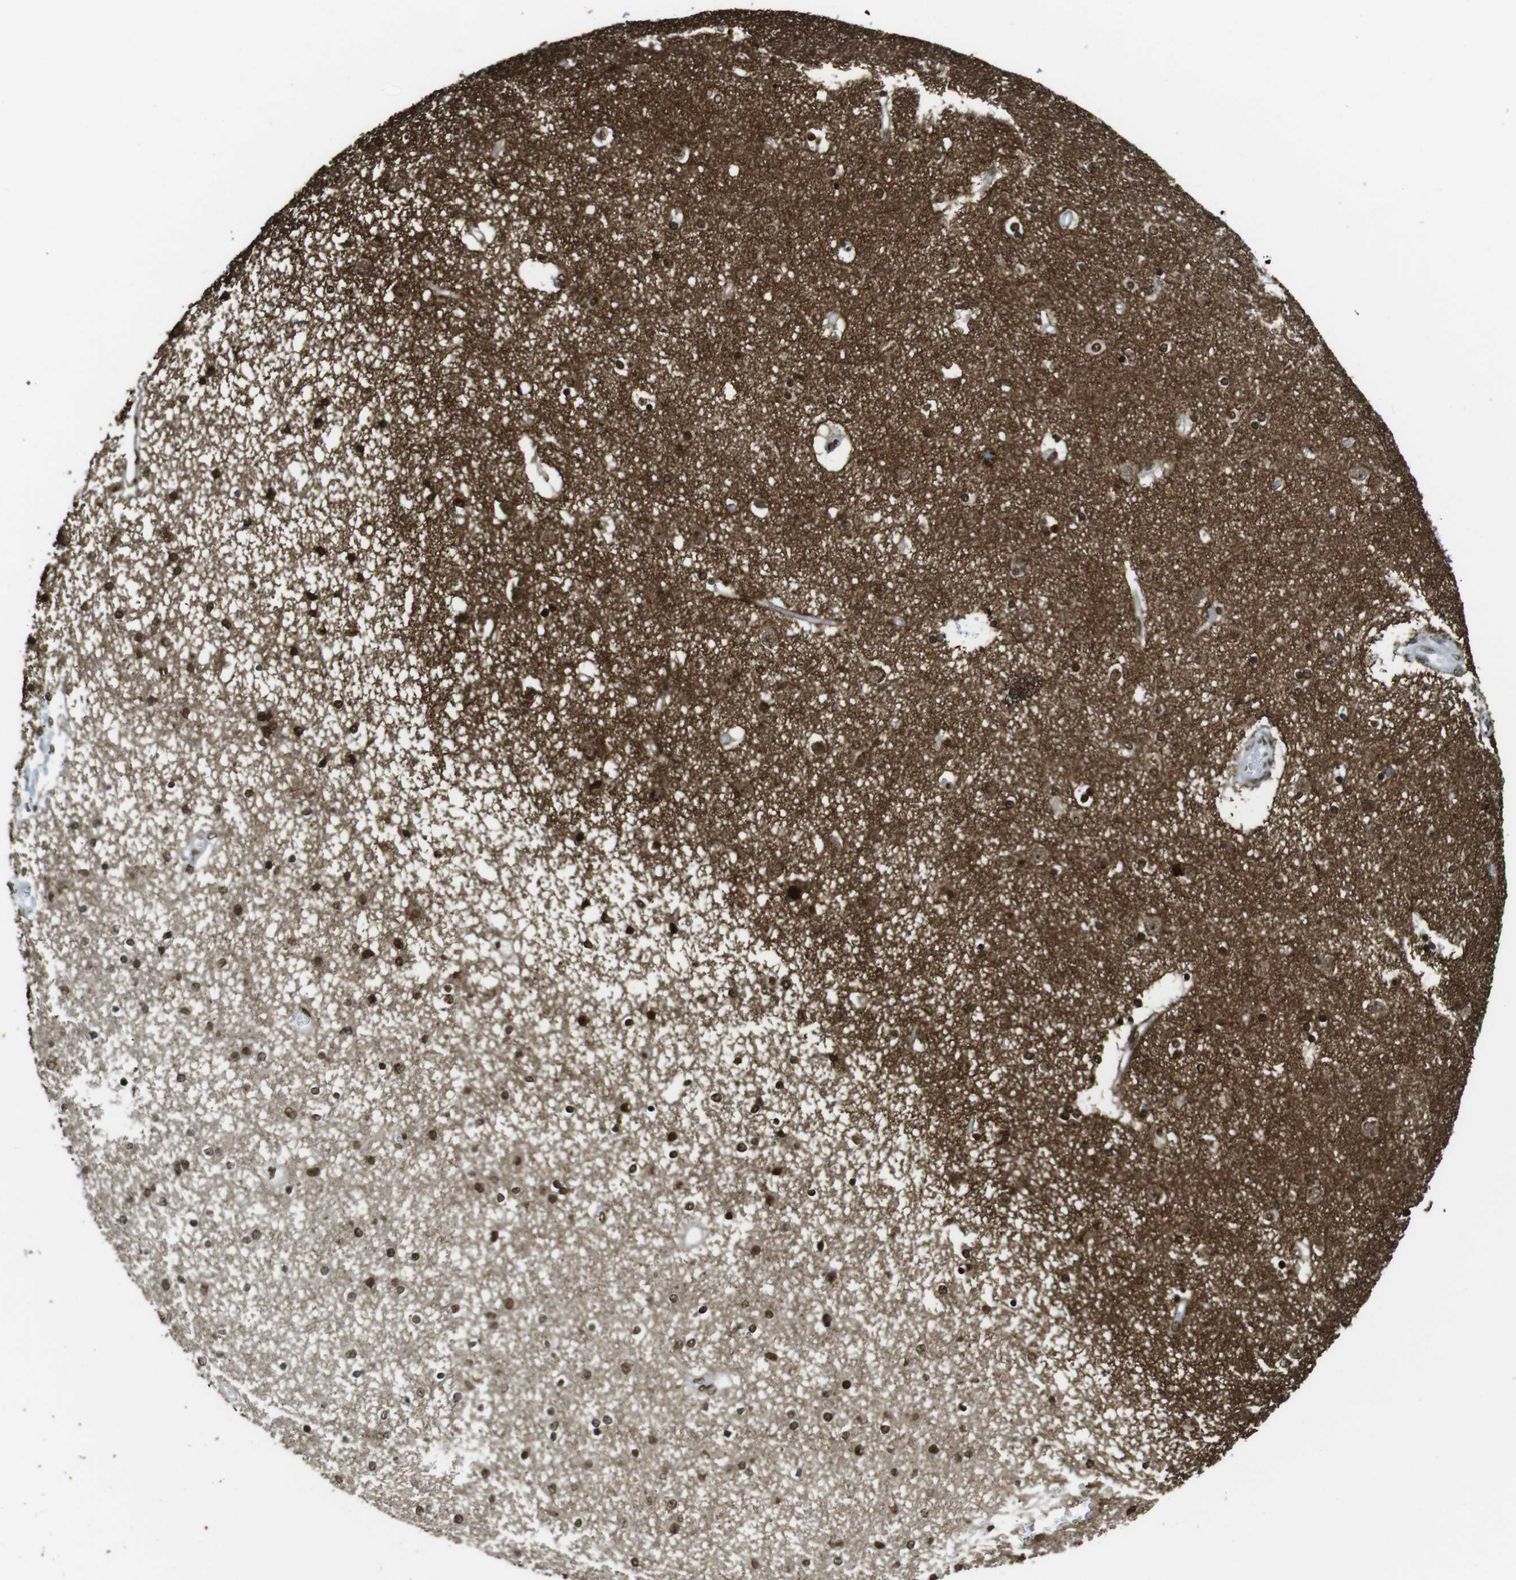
{"staining": {"intensity": "strong", "quantity": ">75%", "location": "cytoplasmic/membranous,nuclear"}, "tissue": "caudate", "cell_type": "Glial cells", "image_type": "normal", "snomed": [{"axis": "morphology", "description": "Normal tissue, NOS"}, {"axis": "topography", "description": "Lateral ventricle wall"}], "caption": "Glial cells reveal strong cytoplasmic/membranous,nuclear expression in about >75% of cells in unremarkable caudate. (IHC, brightfield microscopy, high magnification).", "gene": "GAP43", "patient": {"sex": "female", "age": 54}}